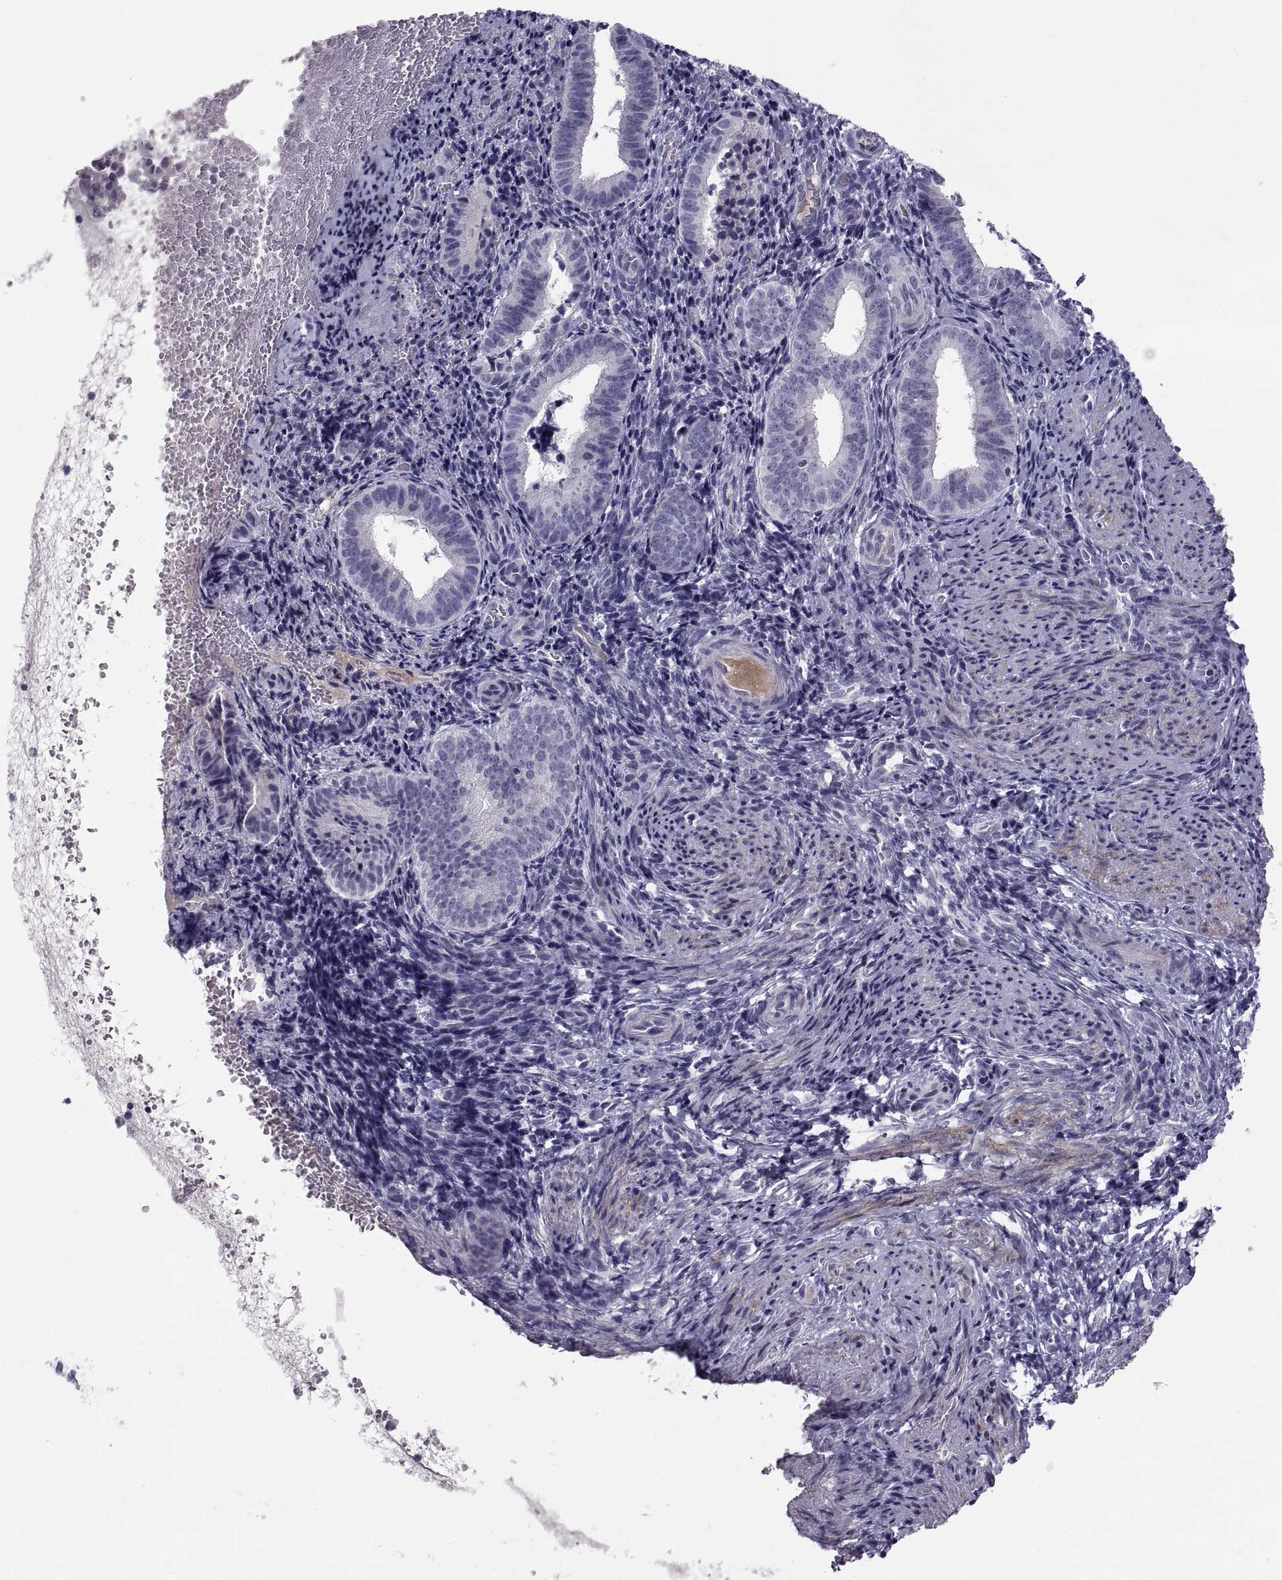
{"staining": {"intensity": "negative", "quantity": "none", "location": "none"}, "tissue": "endometrium", "cell_type": "Cells in endometrial stroma", "image_type": "normal", "snomed": [{"axis": "morphology", "description": "Normal tissue, NOS"}, {"axis": "topography", "description": "Endometrium"}], "caption": "High power microscopy micrograph of an immunohistochemistry photomicrograph of normal endometrium, revealing no significant positivity in cells in endometrial stroma.", "gene": "PDZRN4", "patient": {"sex": "female", "age": 42}}